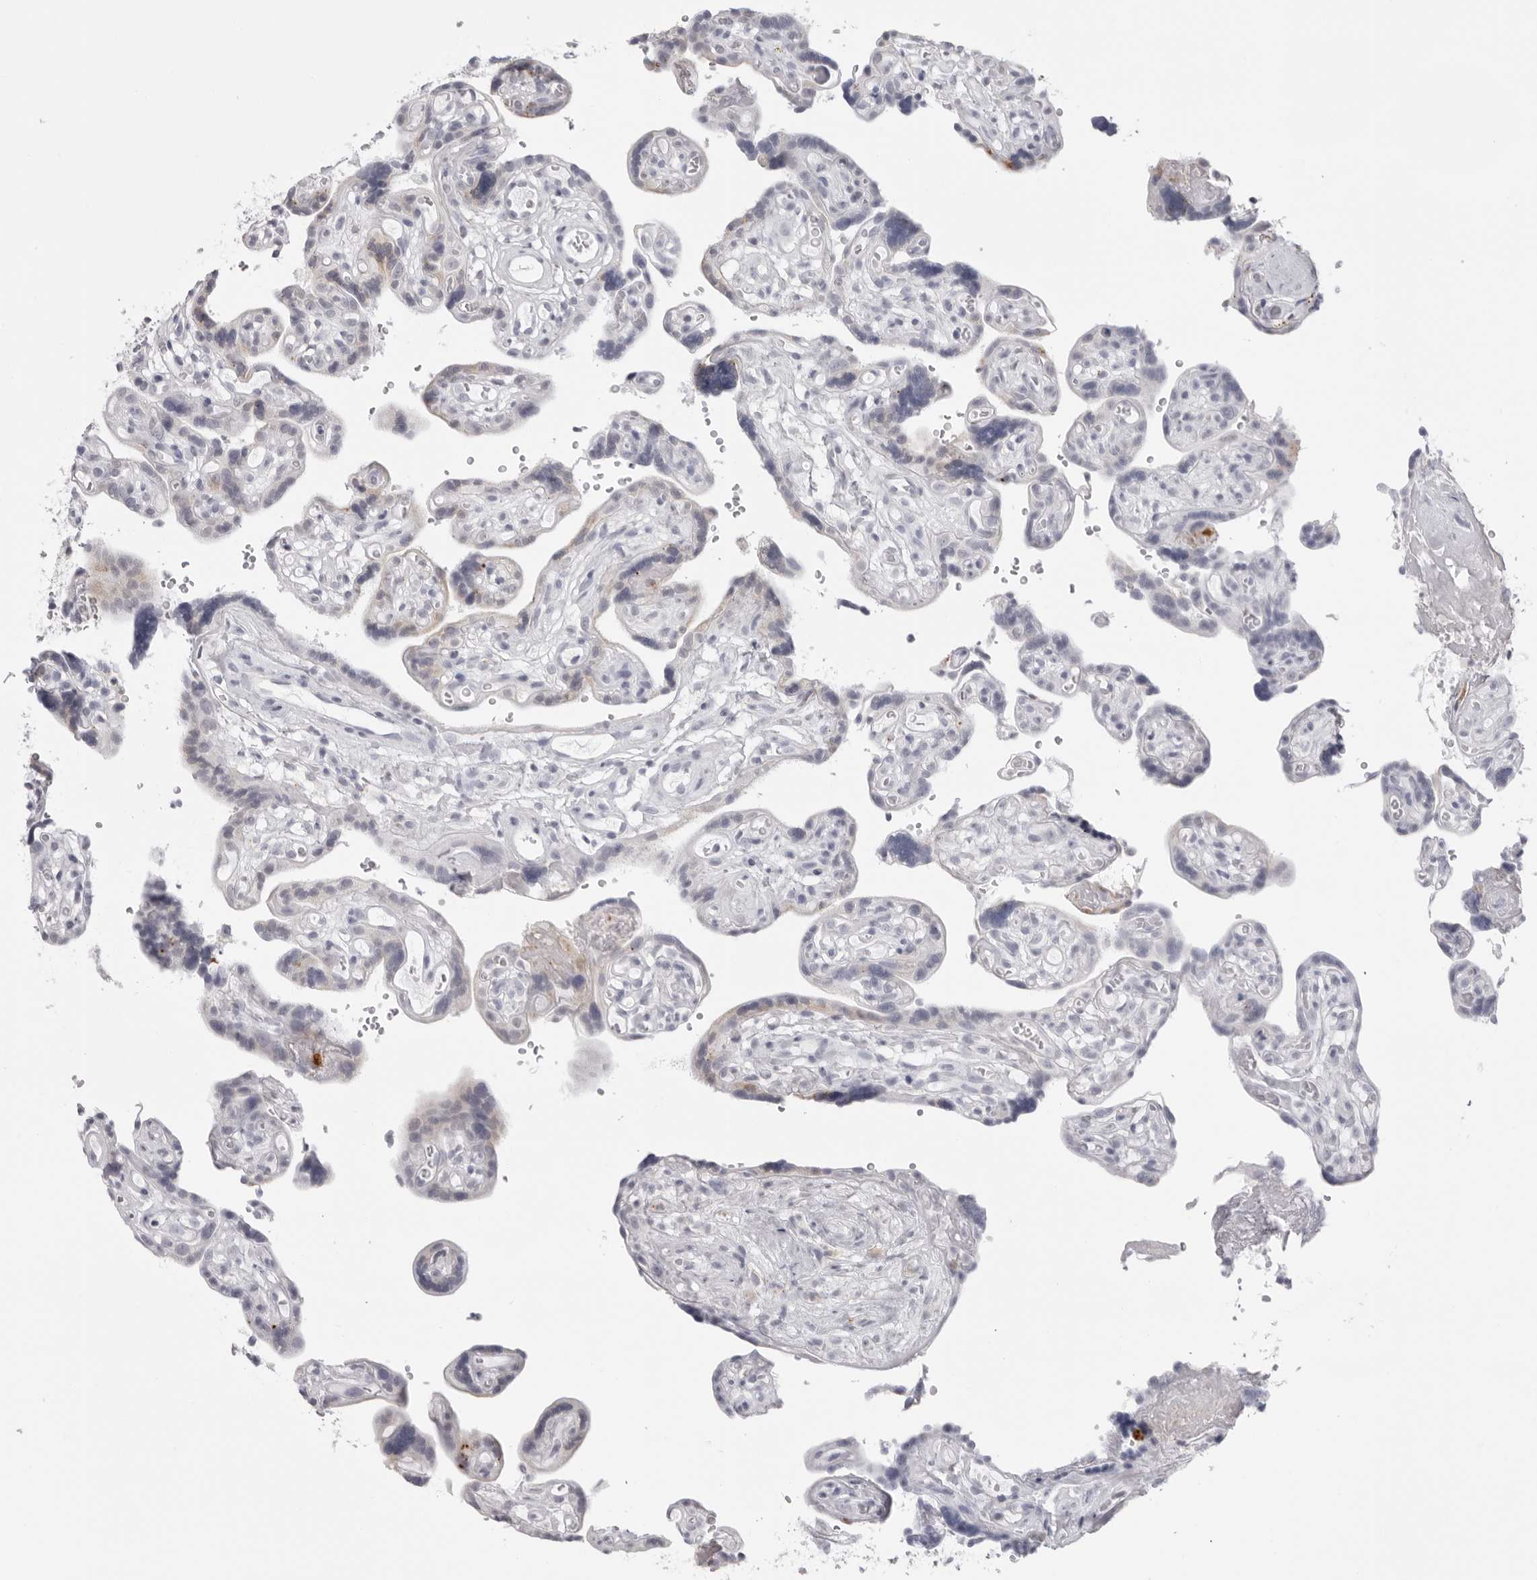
{"staining": {"intensity": "negative", "quantity": "none", "location": "none"}, "tissue": "placenta", "cell_type": "Decidual cells", "image_type": "normal", "snomed": [{"axis": "morphology", "description": "Normal tissue, NOS"}, {"axis": "topography", "description": "Placenta"}], "caption": "Decidual cells show no significant protein expression in unremarkable placenta.", "gene": "IL25", "patient": {"sex": "female", "age": 30}}